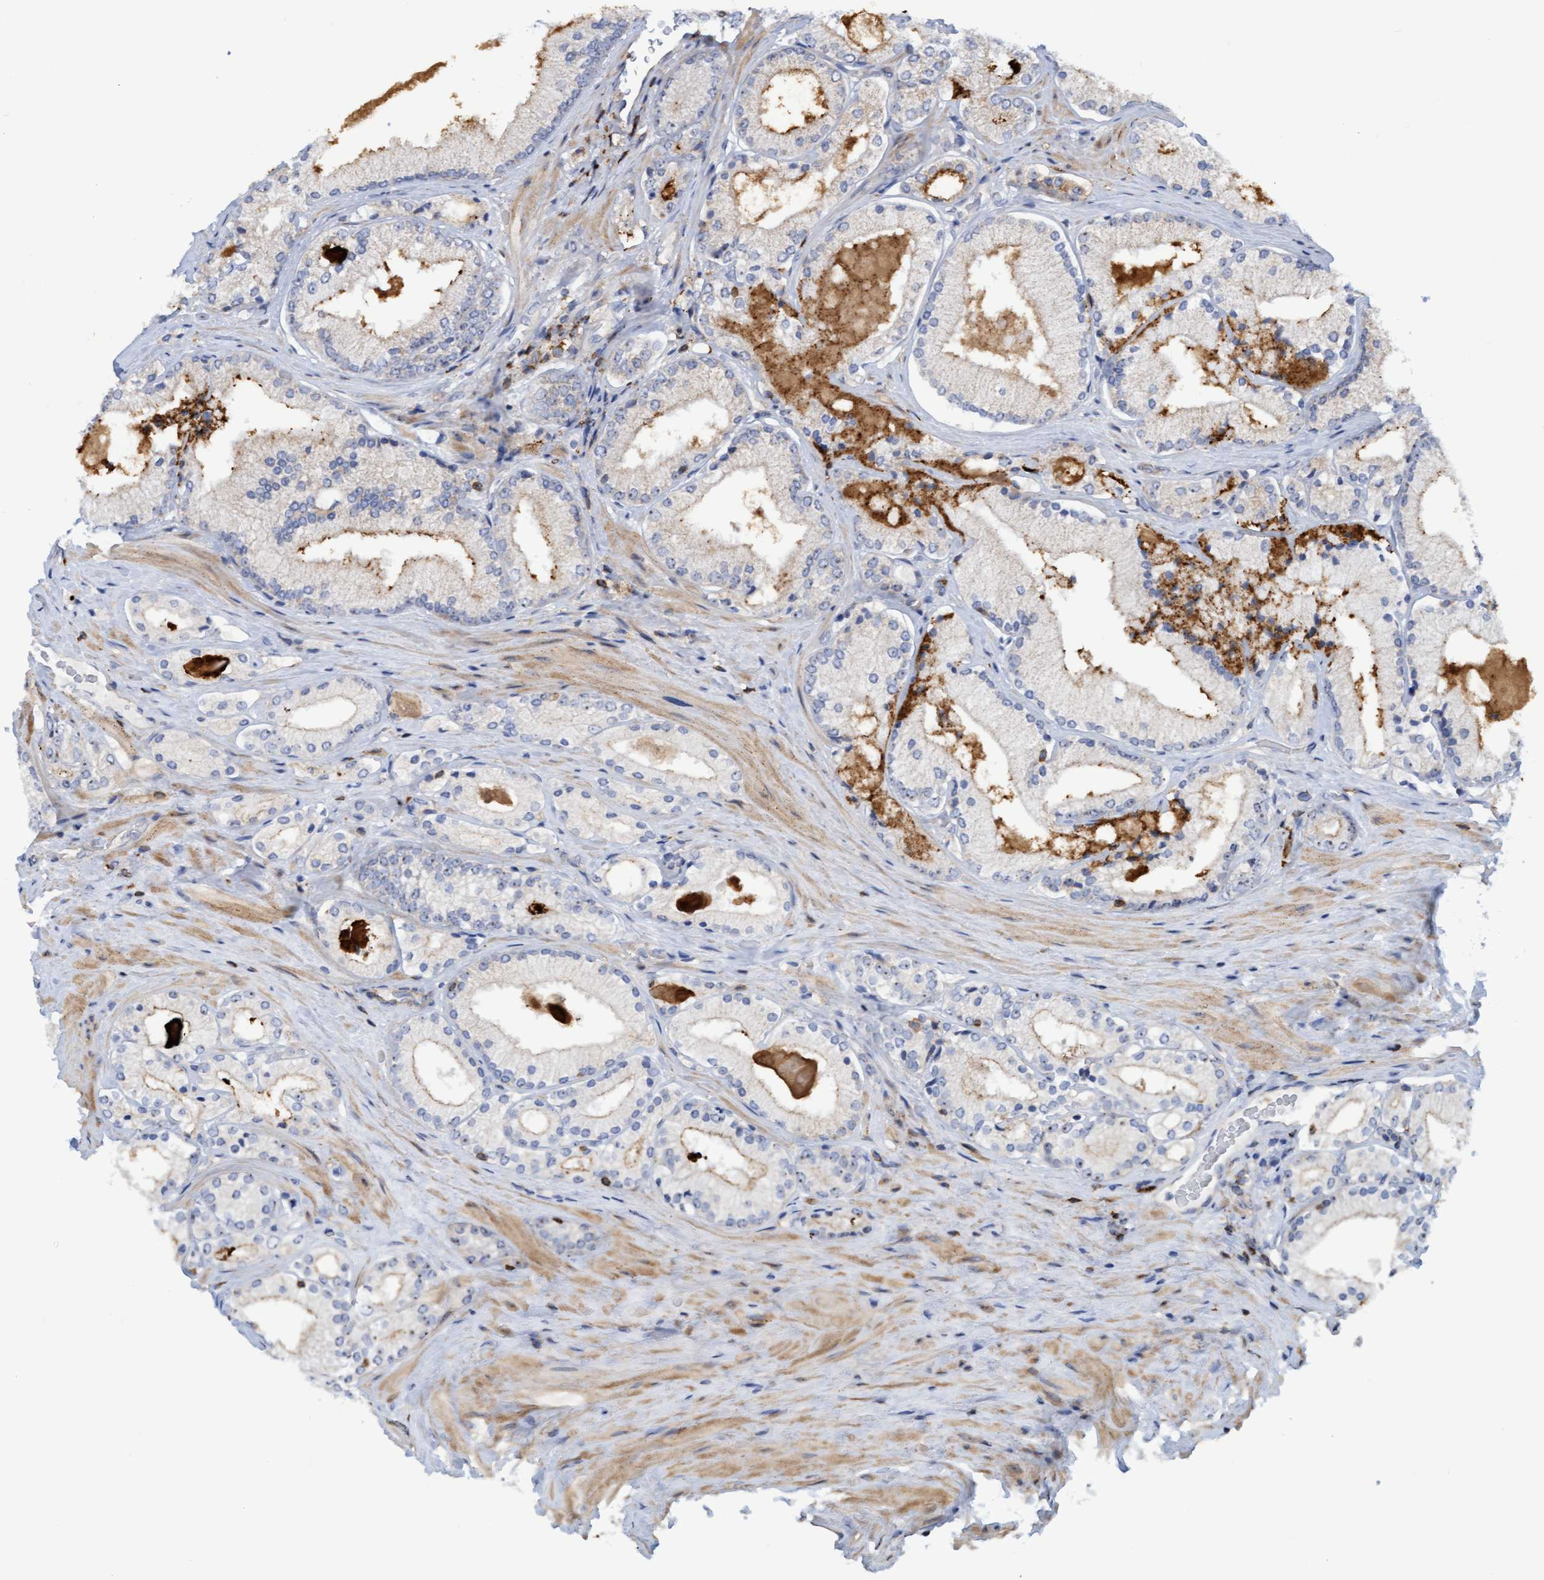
{"staining": {"intensity": "moderate", "quantity": "<25%", "location": "cytoplasmic/membranous"}, "tissue": "prostate cancer", "cell_type": "Tumor cells", "image_type": "cancer", "snomed": [{"axis": "morphology", "description": "Adenocarcinoma, Low grade"}, {"axis": "topography", "description": "Prostate"}], "caption": "Immunohistochemical staining of prostate cancer demonstrates low levels of moderate cytoplasmic/membranous staining in approximately <25% of tumor cells.", "gene": "FNBP1", "patient": {"sex": "male", "age": 65}}